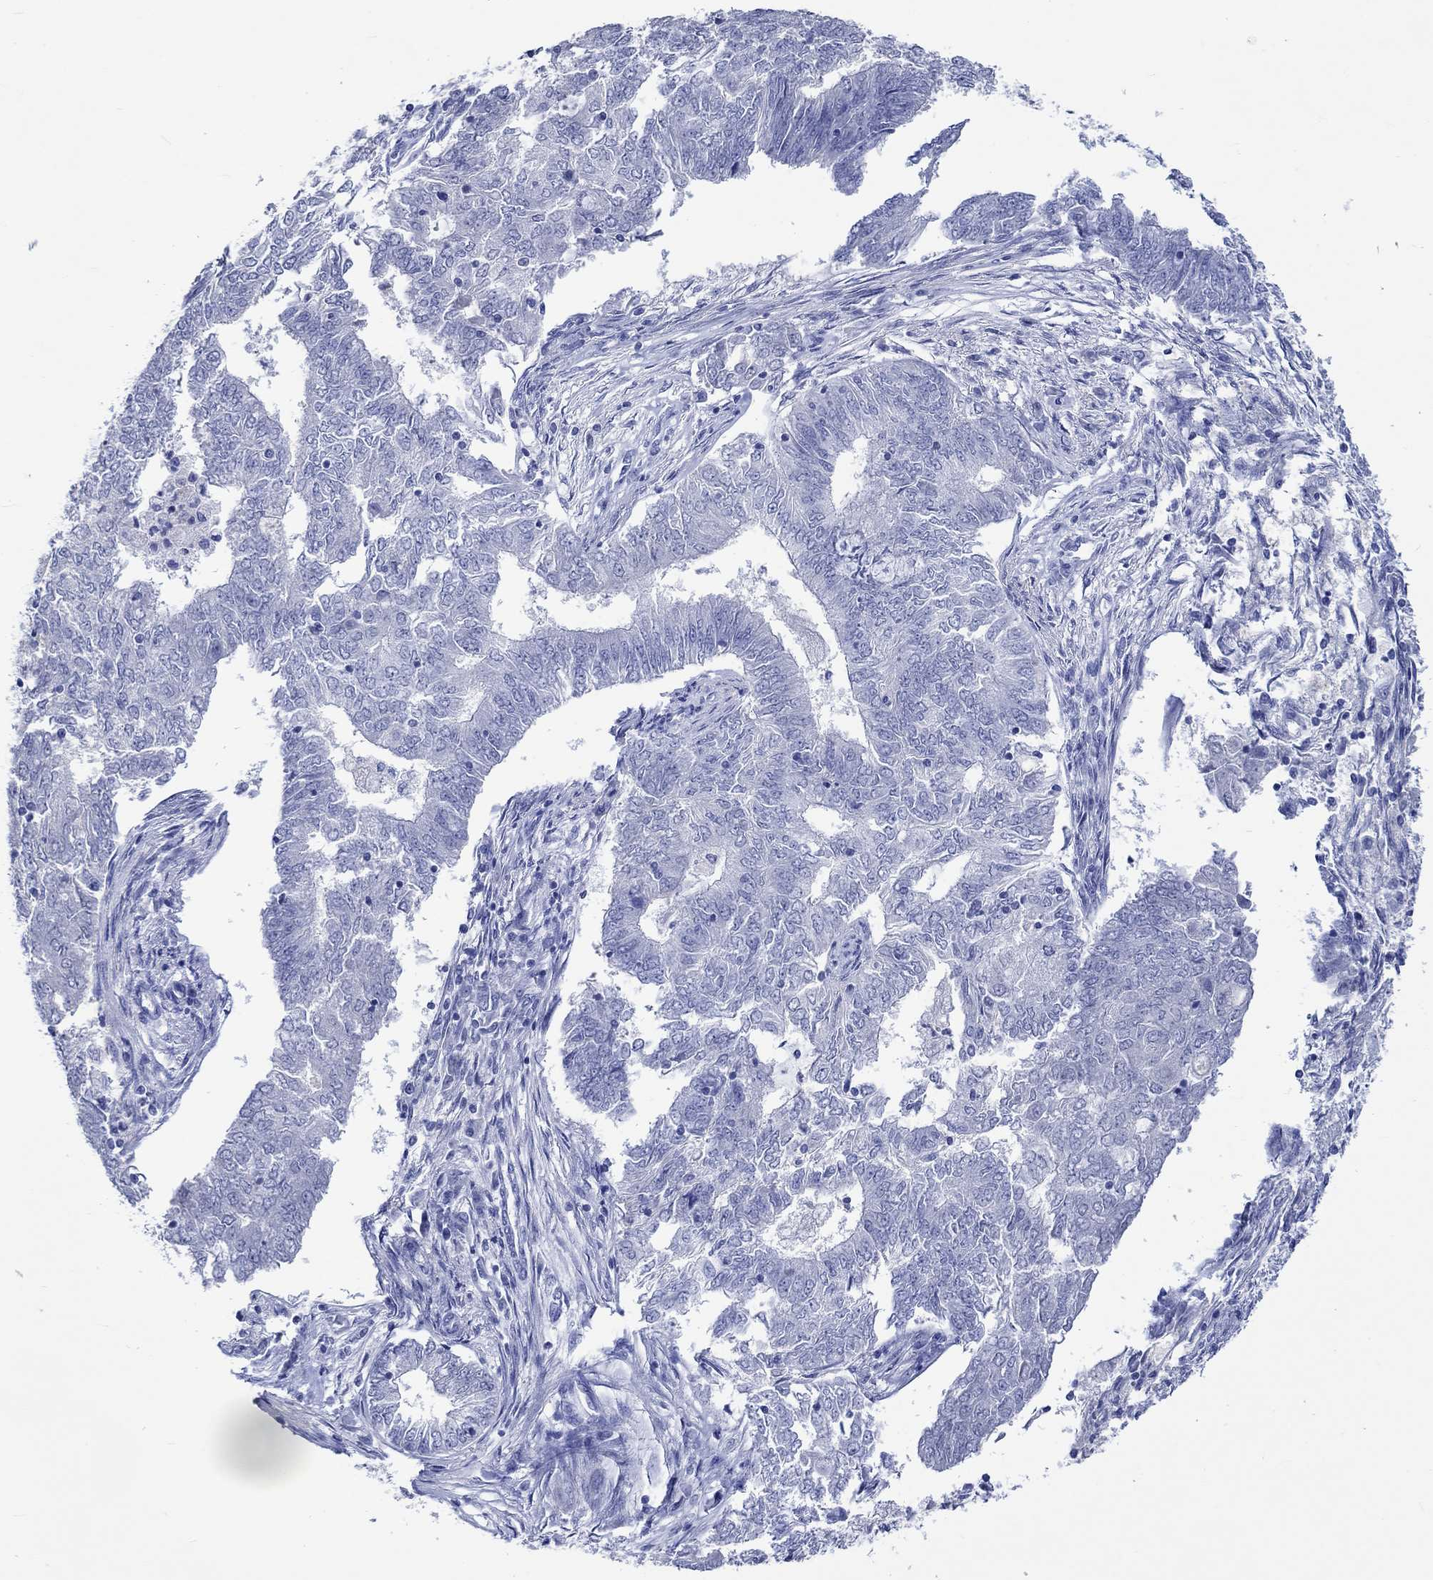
{"staining": {"intensity": "negative", "quantity": "none", "location": "none"}, "tissue": "endometrial cancer", "cell_type": "Tumor cells", "image_type": "cancer", "snomed": [{"axis": "morphology", "description": "Adenocarcinoma, NOS"}, {"axis": "topography", "description": "Endometrium"}], "caption": "High power microscopy histopathology image of an IHC photomicrograph of endometrial cancer (adenocarcinoma), revealing no significant positivity in tumor cells.", "gene": "KLHL35", "patient": {"sex": "female", "age": 62}}